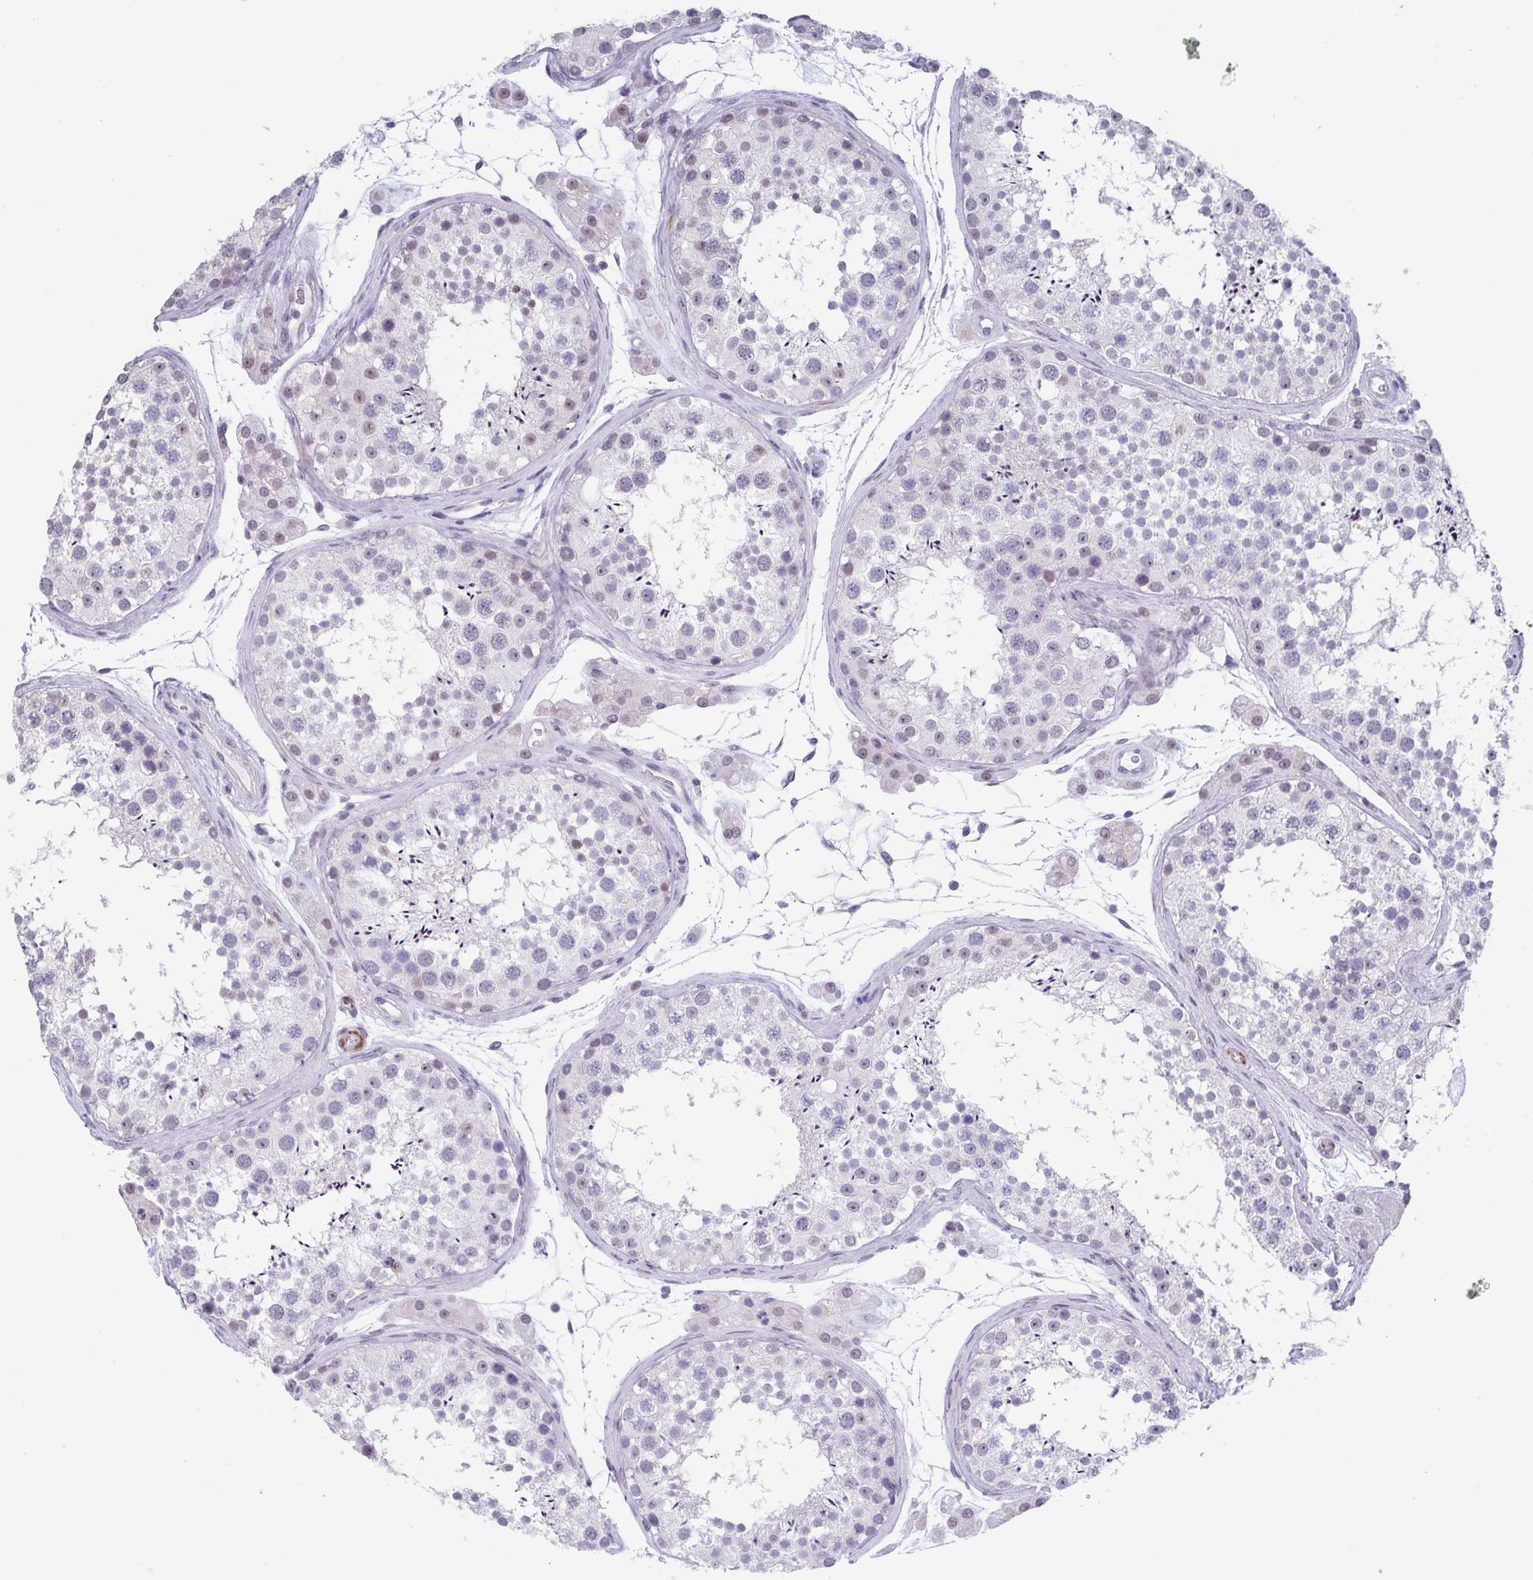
{"staining": {"intensity": "weak", "quantity": "<25%", "location": "nuclear"}, "tissue": "testis", "cell_type": "Cells in seminiferous ducts", "image_type": "normal", "snomed": [{"axis": "morphology", "description": "Normal tissue, NOS"}, {"axis": "topography", "description": "Testis"}], "caption": "Immunohistochemistry histopathology image of unremarkable testis: testis stained with DAB (3,3'-diaminobenzidine) displays no significant protein expression in cells in seminiferous ducts. (Brightfield microscopy of DAB immunohistochemistry (IHC) at high magnification).", "gene": "TMEM92", "patient": {"sex": "male", "age": 41}}